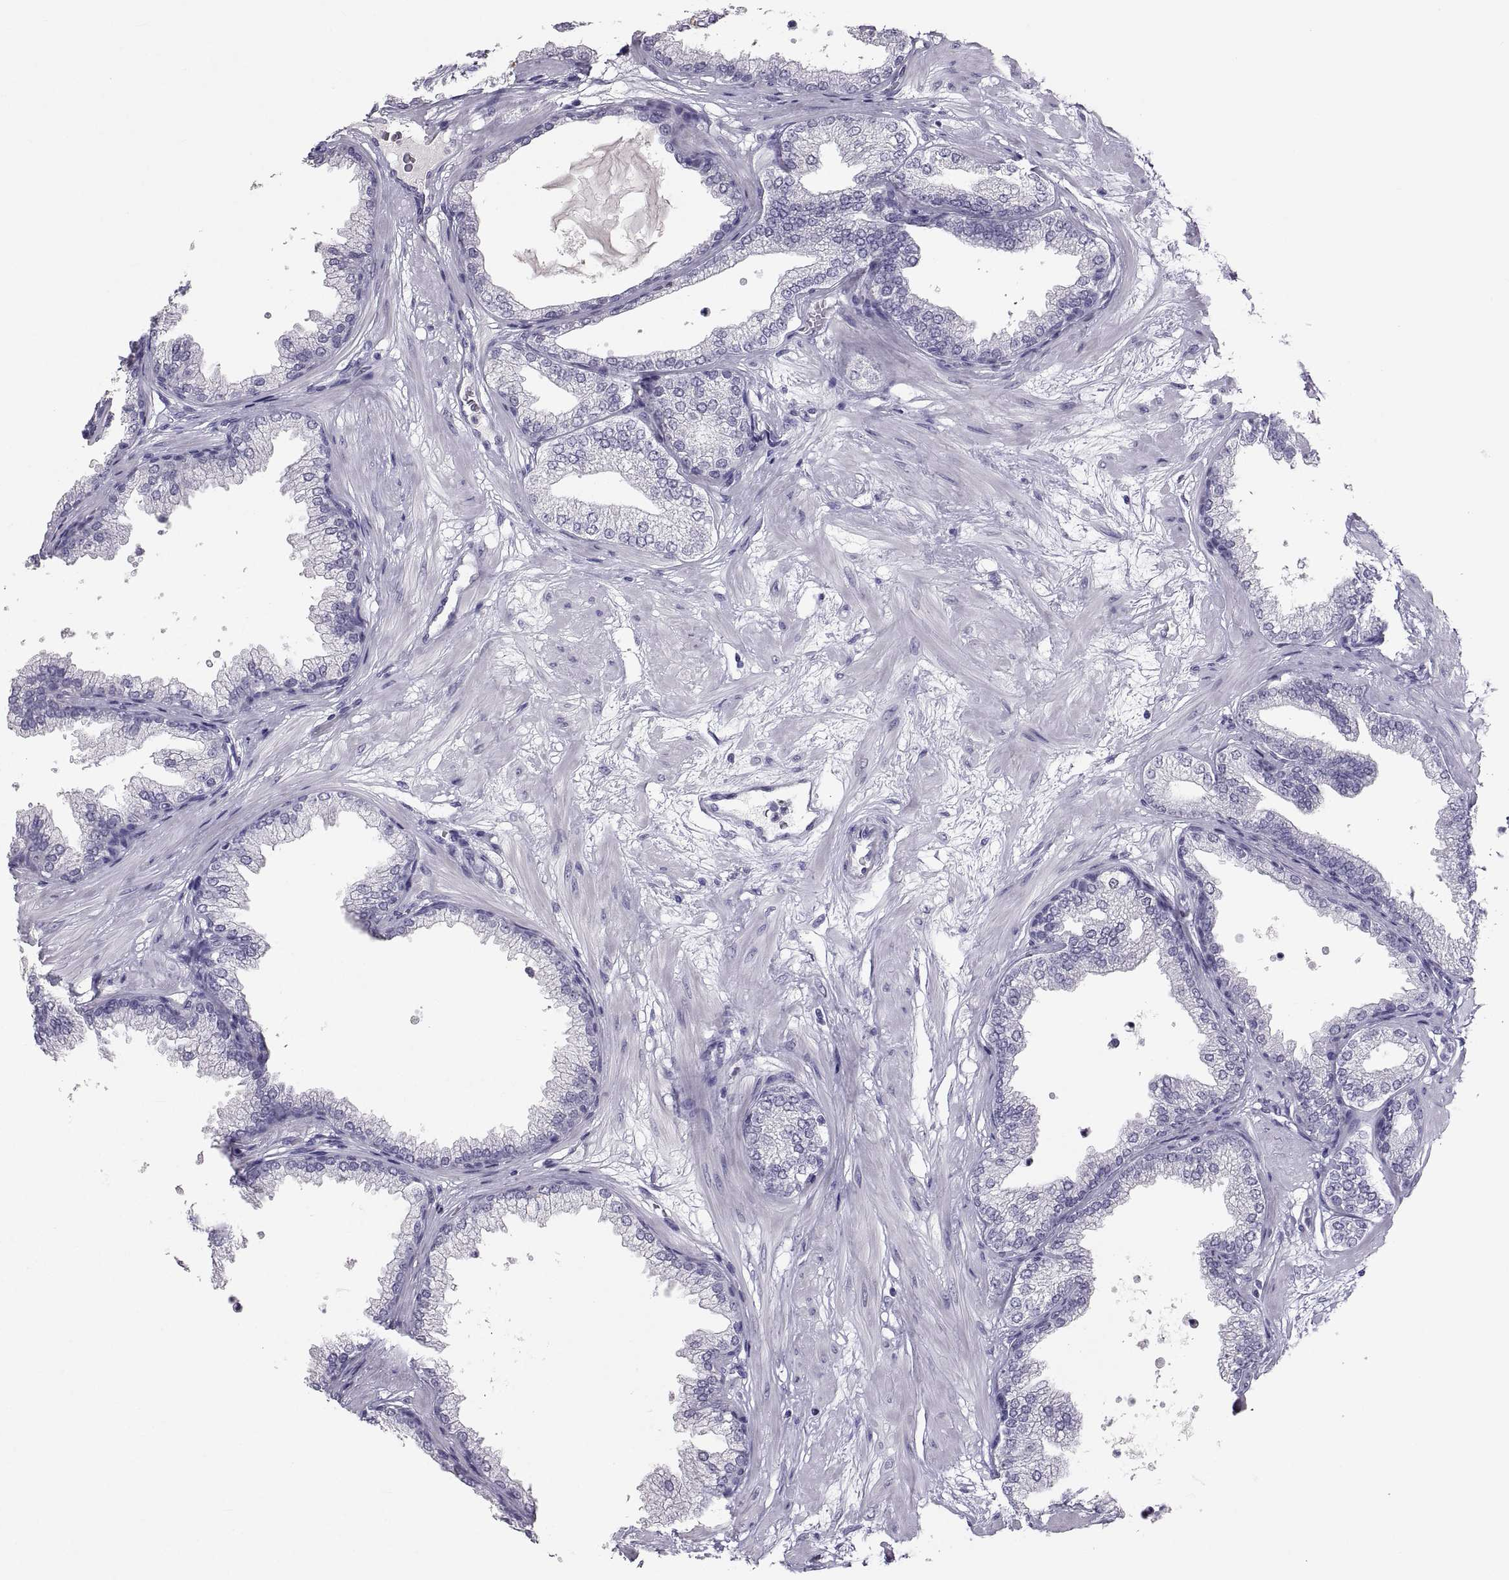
{"staining": {"intensity": "negative", "quantity": "none", "location": "none"}, "tissue": "prostate", "cell_type": "Glandular cells", "image_type": "normal", "snomed": [{"axis": "morphology", "description": "Normal tissue, NOS"}, {"axis": "topography", "description": "Prostate"}], "caption": "DAB (3,3'-diaminobenzidine) immunohistochemical staining of benign human prostate demonstrates no significant expression in glandular cells.", "gene": "SOX21", "patient": {"sex": "male", "age": 37}}